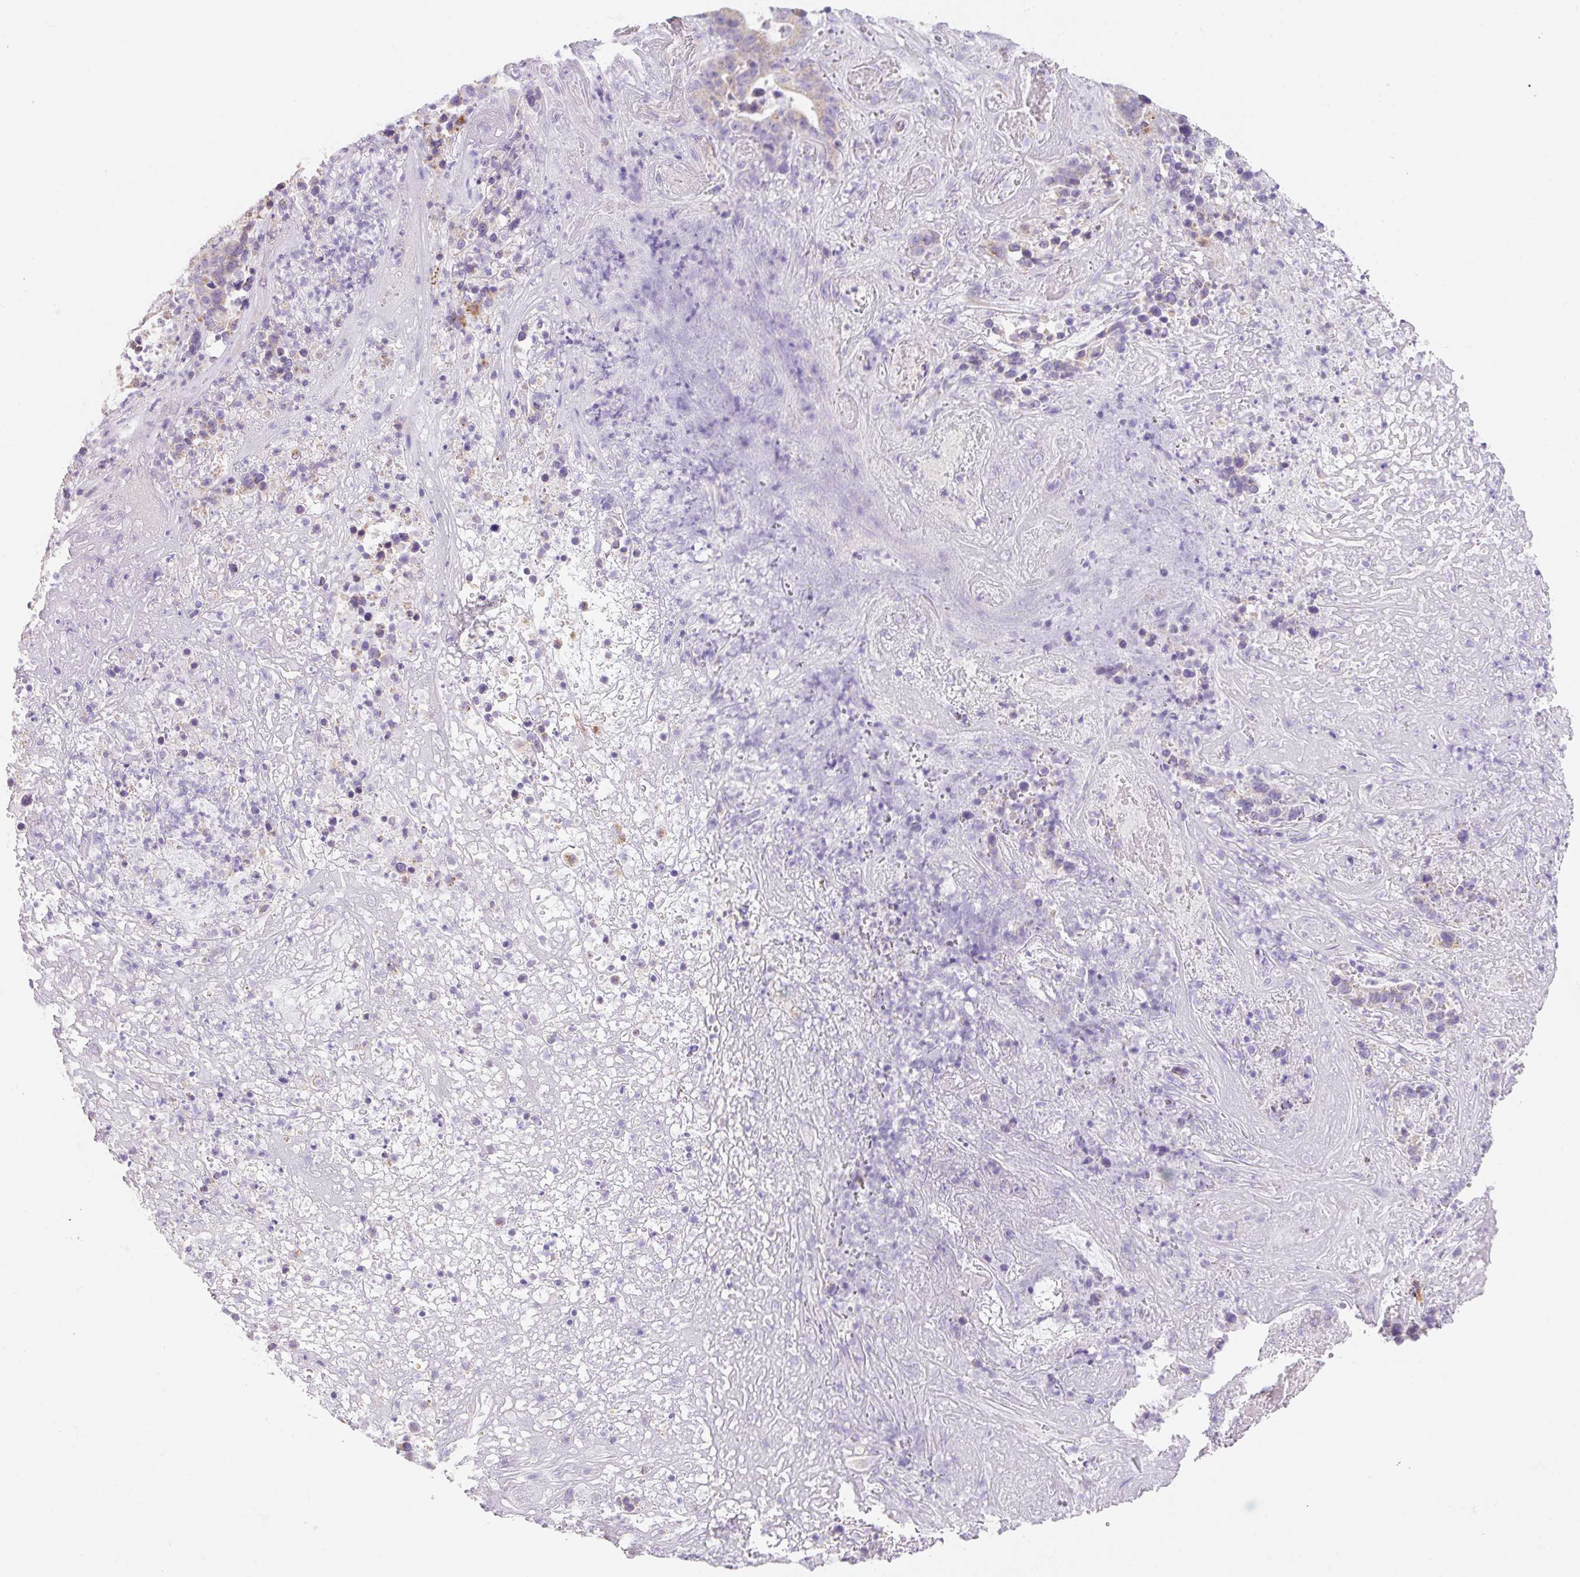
{"staining": {"intensity": "weak", "quantity": "<25%", "location": "cytoplasmic/membranous"}, "tissue": "stomach cancer", "cell_type": "Tumor cells", "image_type": "cancer", "snomed": [{"axis": "morphology", "description": "Normal tissue, NOS"}, {"axis": "morphology", "description": "Adenocarcinoma, NOS"}, {"axis": "topography", "description": "Stomach"}], "caption": "Immunohistochemical staining of adenocarcinoma (stomach) displays no significant staining in tumor cells. (DAB (3,3'-diaminobenzidine) immunohistochemistry (IHC) visualized using brightfield microscopy, high magnification).", "gene": "CLEC3A", "patient": {"sex": "female", "age": 64}}